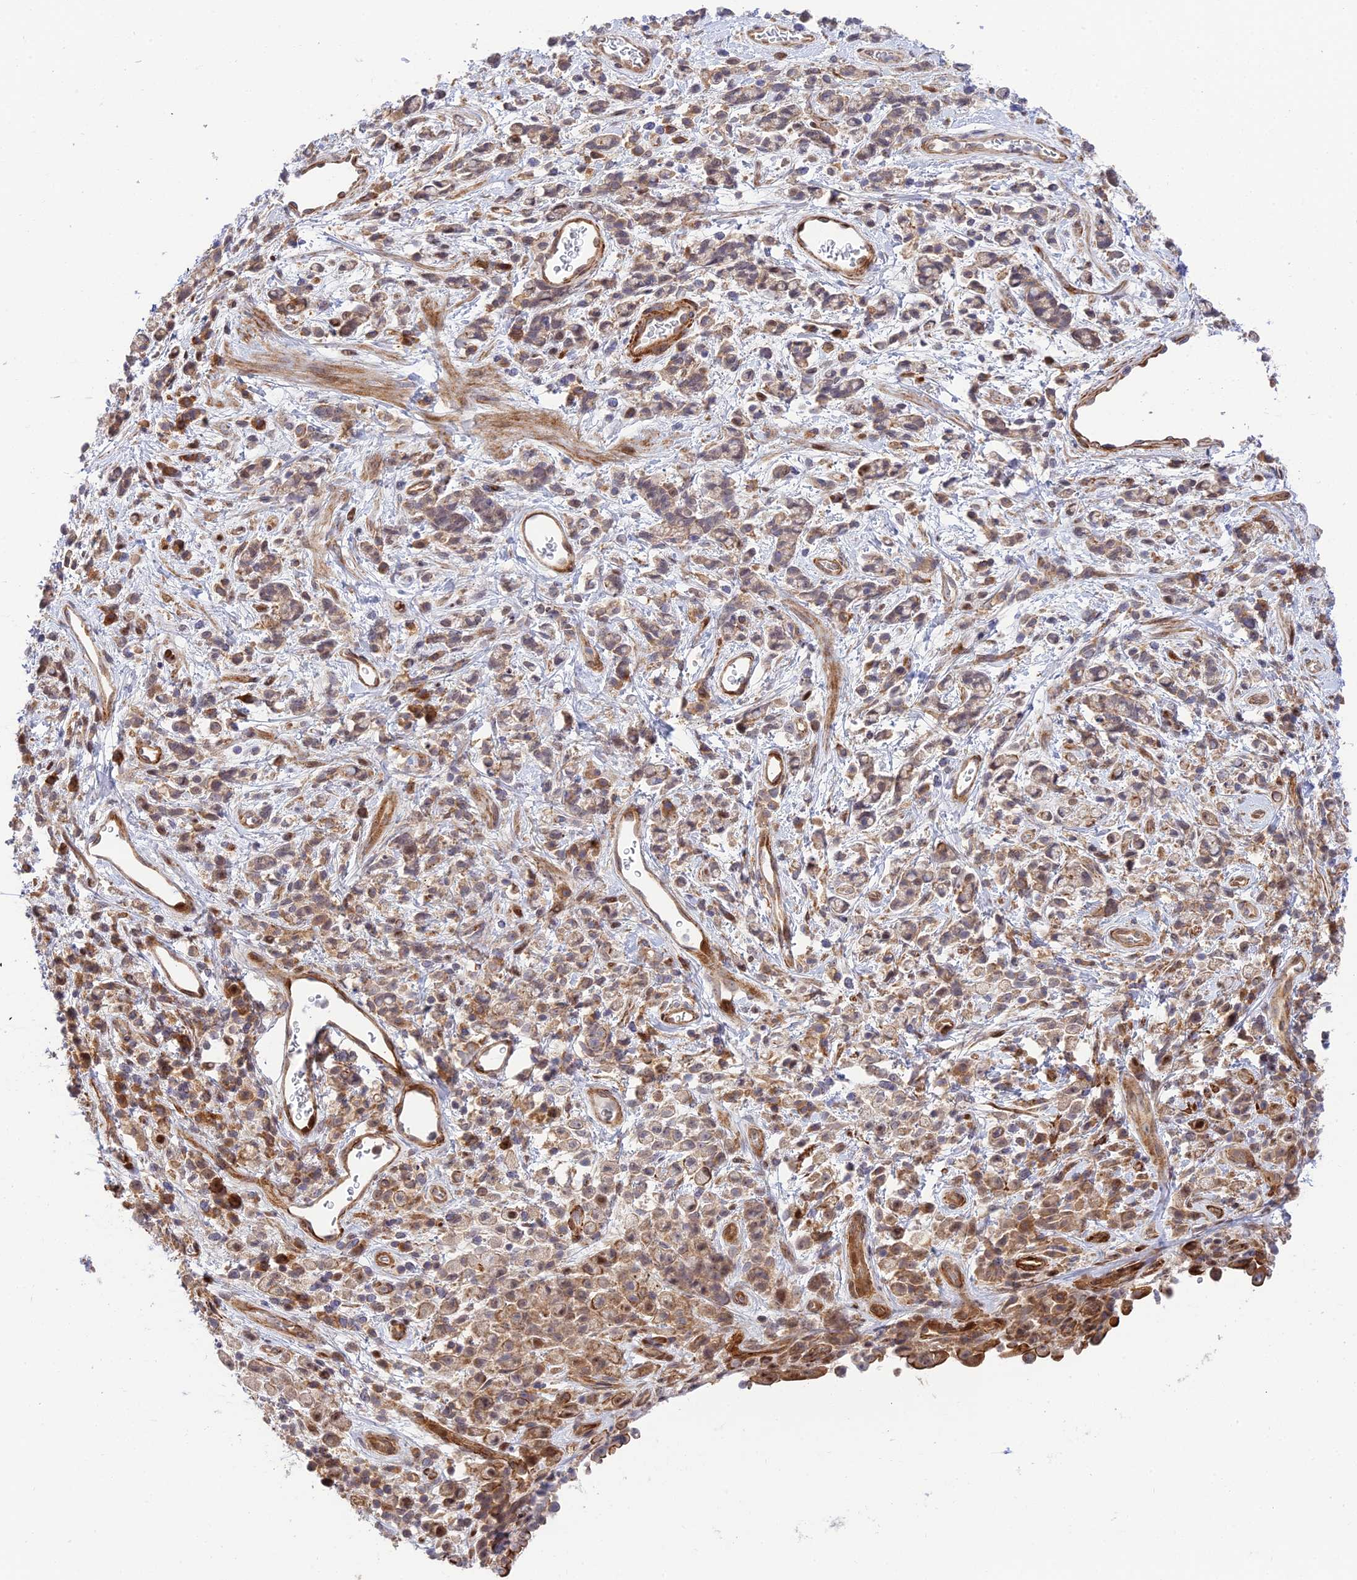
{"staining": {"intensity": "weak", "quantity": "25%-75%", "location": "cytoplasmic/membranous"}, "tissue": "stomach cancer", "cell_type": "Tumor cells", "image_type": "cancer", "snomed": [{"axis": "morphology", "description": "Adenocarcinoma, NOS"}, {"axis": "topography", "description": "Stomach"}], "caption": "Stomach adenocarcinoma stained with immunohistochemistry exhibits weak cytoplasmic/membranous staining in about 25%-75% of tumor cells.", "gene": "ZNF584", "patient": {"sex": "female", "age": 60}}